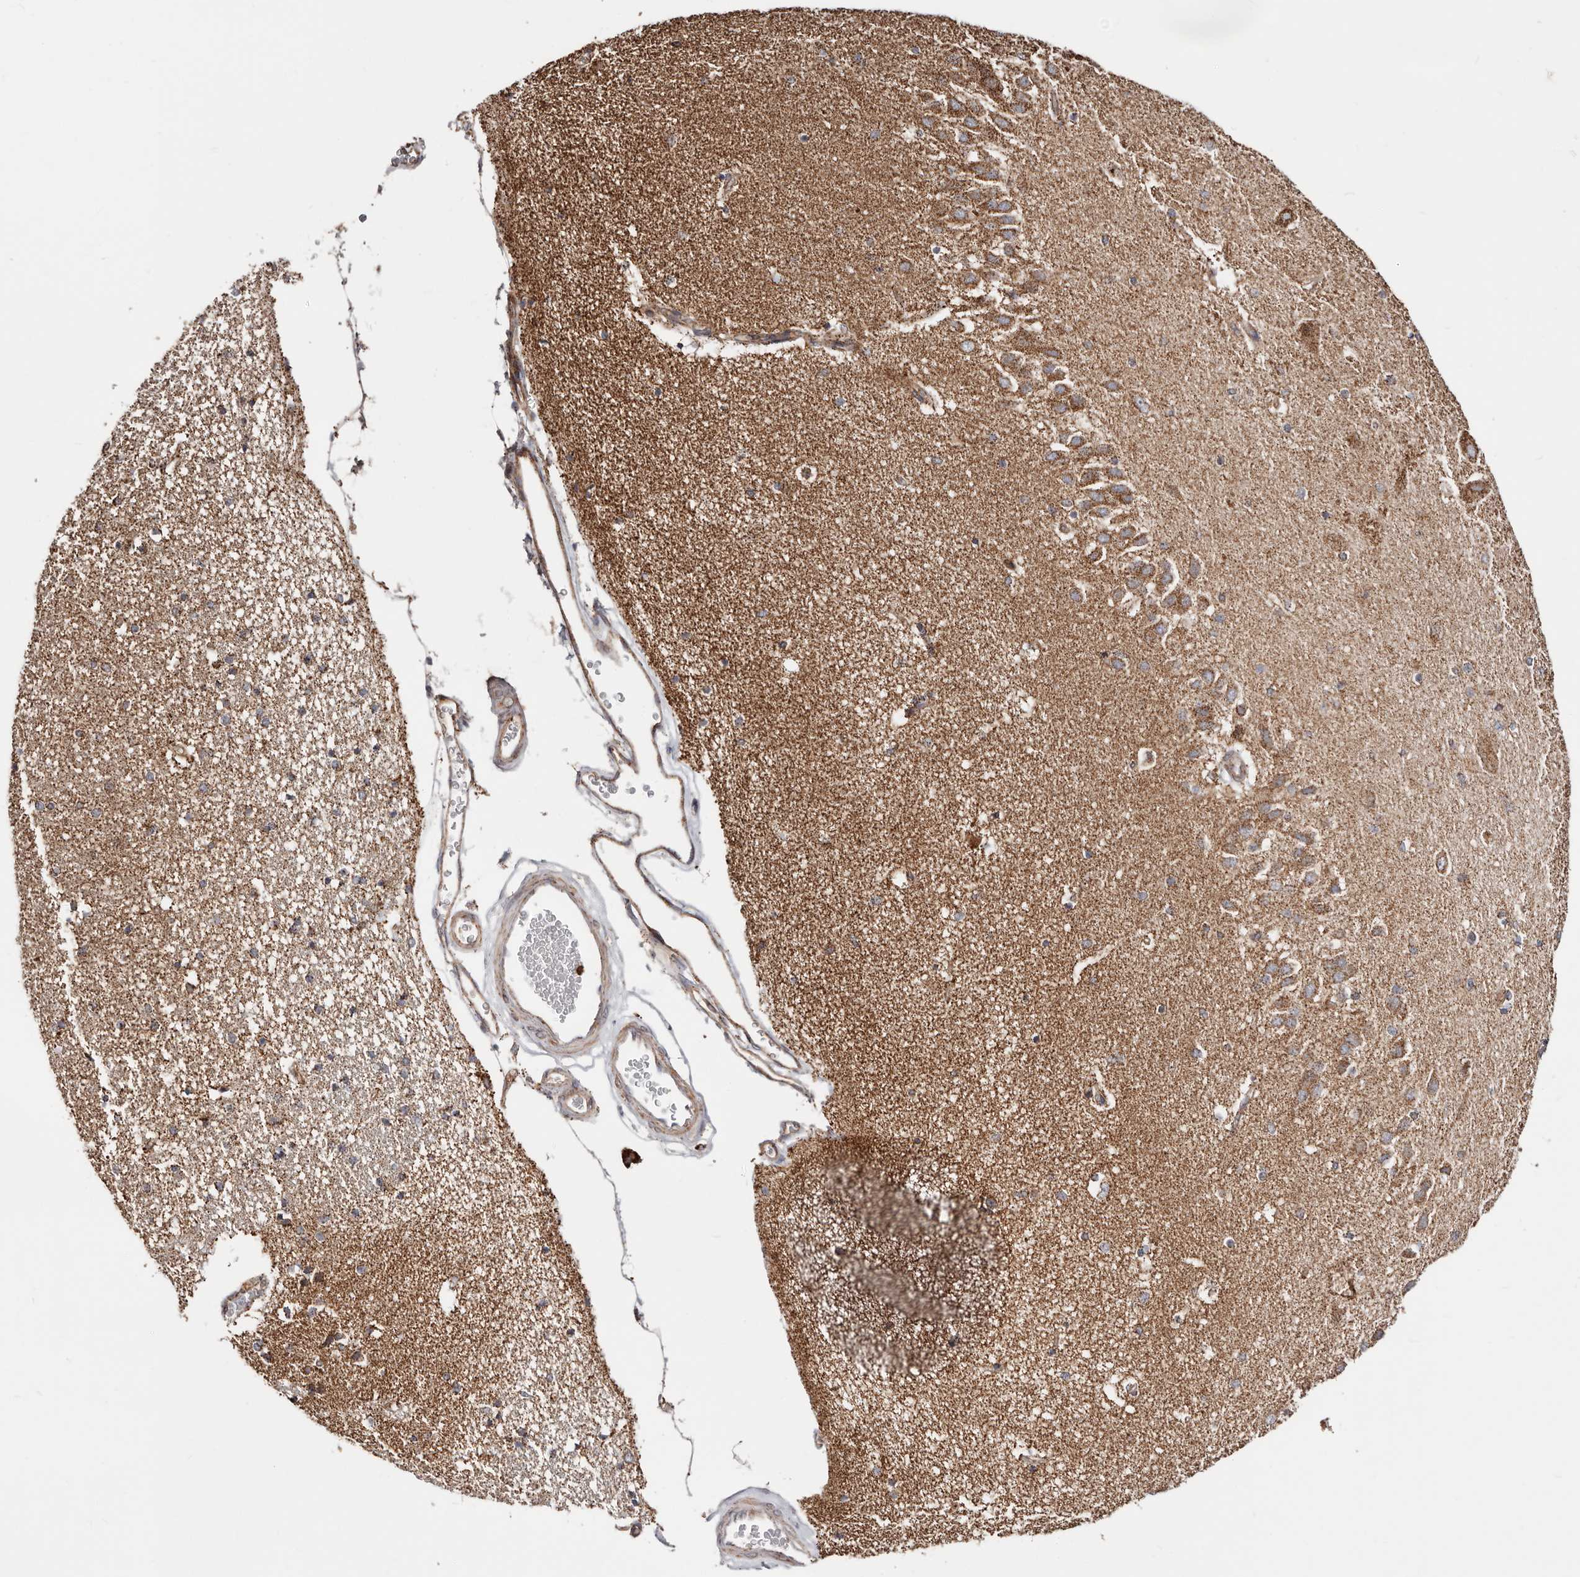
{"staining": {"intensity": "weak", "quantity": ">75%", "location": "cytoplasmic/membranous"}, "tissue": "hippocampus", "cell_type": "Glial cells", "image_type": "normal", "snomed": [{"axis": "morphology", "description": "Normal tissue, NOS"}, {"axis": "topography", "description": "Hippocampus"}], "caption": "This is a micrograph of immunohistochemistry (IHC) staining of benign hippocampus, which shows weak expression in the cytoplasmic/membranous of glial cells.", "gene": "PRKACB", "patient": {"sex": "female", "age": 54}}